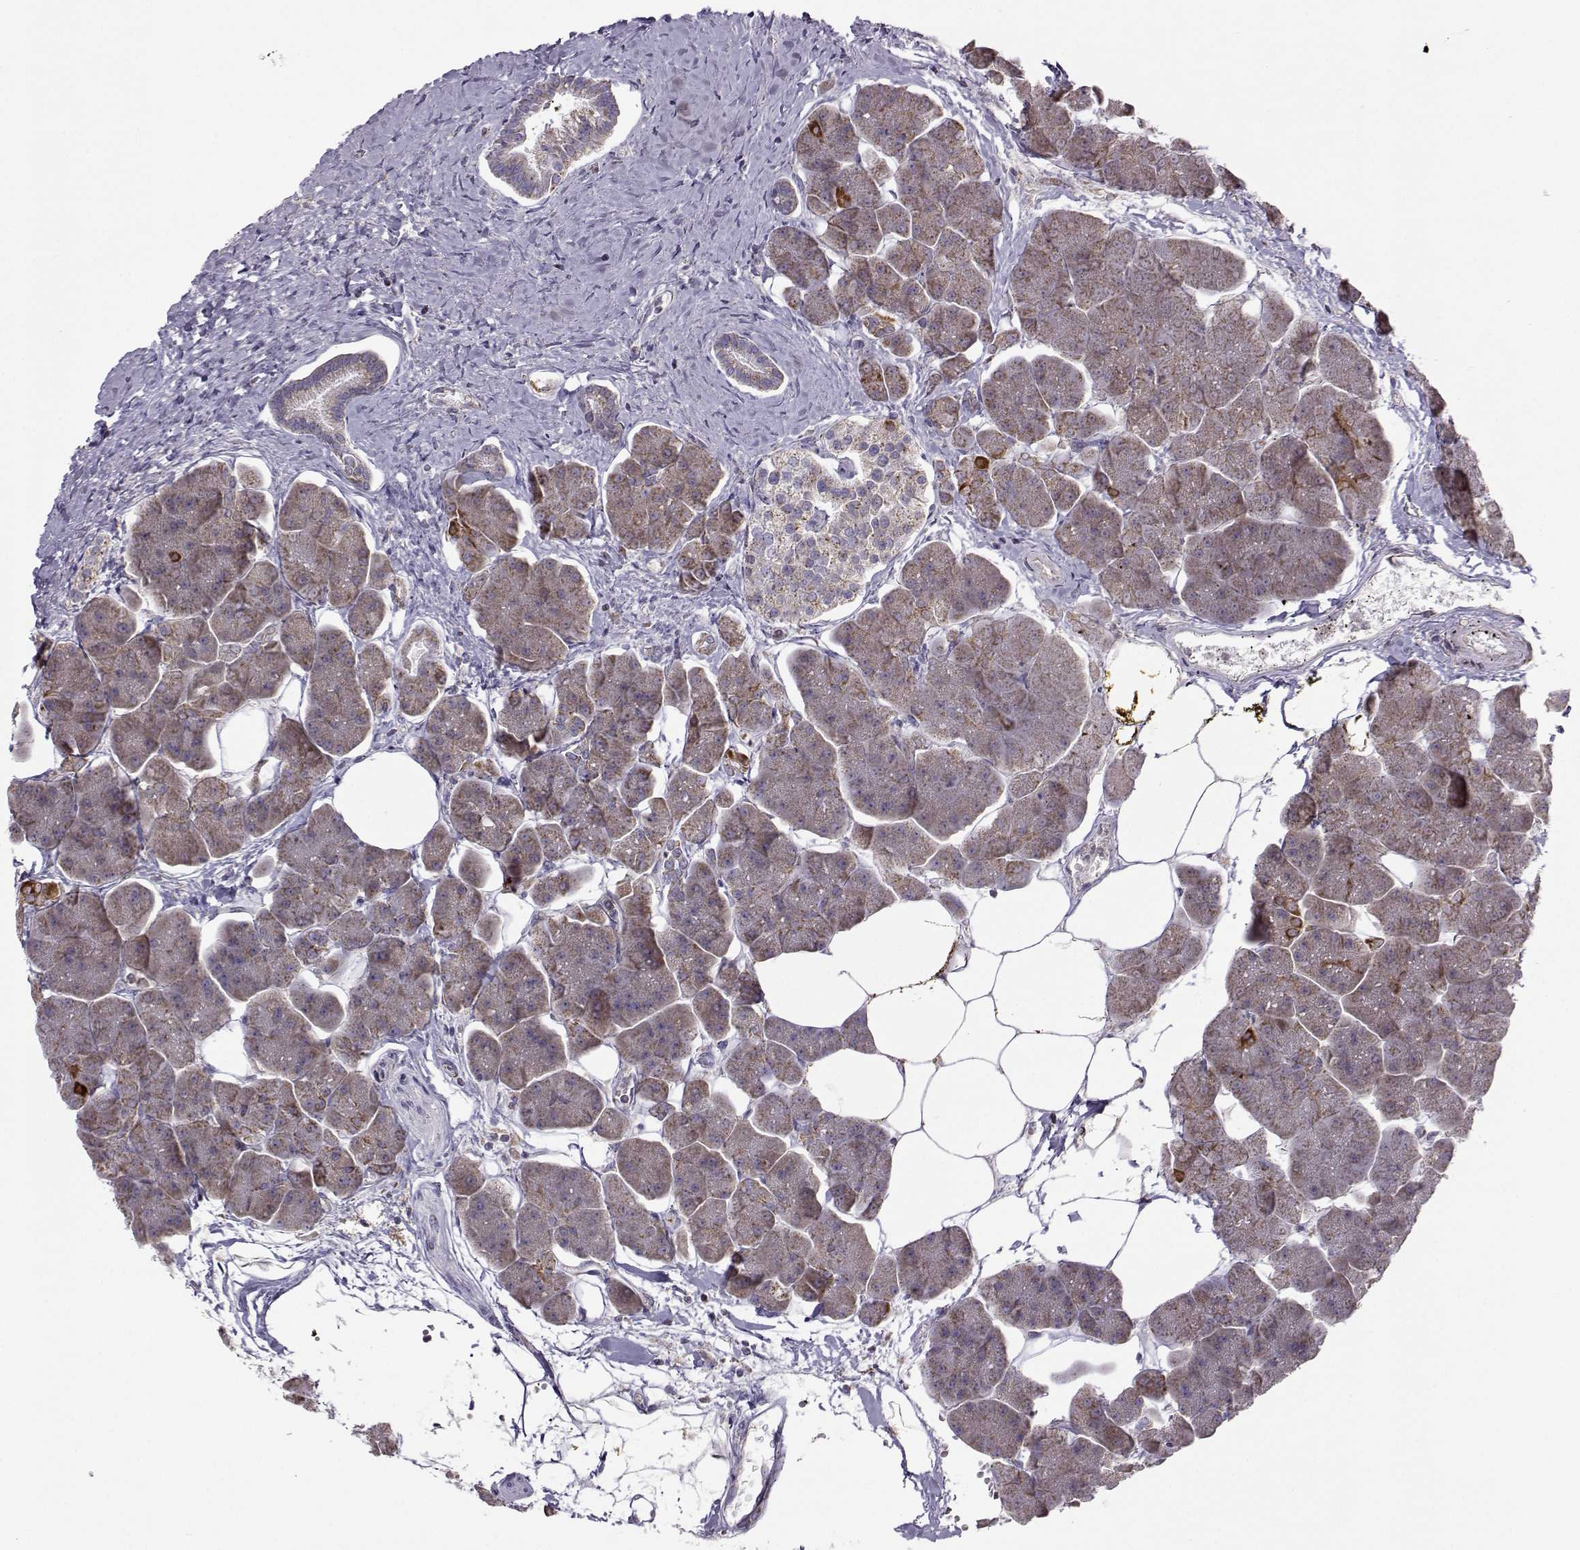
{"staining": {"intensity": "moderate", "quantity": ">75%", "location": "cytoplasmic/membranous"}, "tissue": "pancreas", "cell_type": "Exocrine glandular cells", "image_type": "normal", "snomed": [{"axis": "morphology", "description": "Normal tissue, NOS"}, {"axis": "topography", "description": "Adipose tissue"}, {"axis": "topography", "description": "Pancreas"}, {"axis": "topography", "description": "Peripheral nerve tissue"}], "caption": "IHC (DAB (3,3'-diaminobenzidine)) staining of normal human pancreas displays moderate cytoplasmic/membranous protein staining in about >75% of exocrine glandular cells. (DAB IHC with brightfield microscopy, high magnification).", "gene": "NECAB3", "patient": {"sex": "female", "age": 58}}